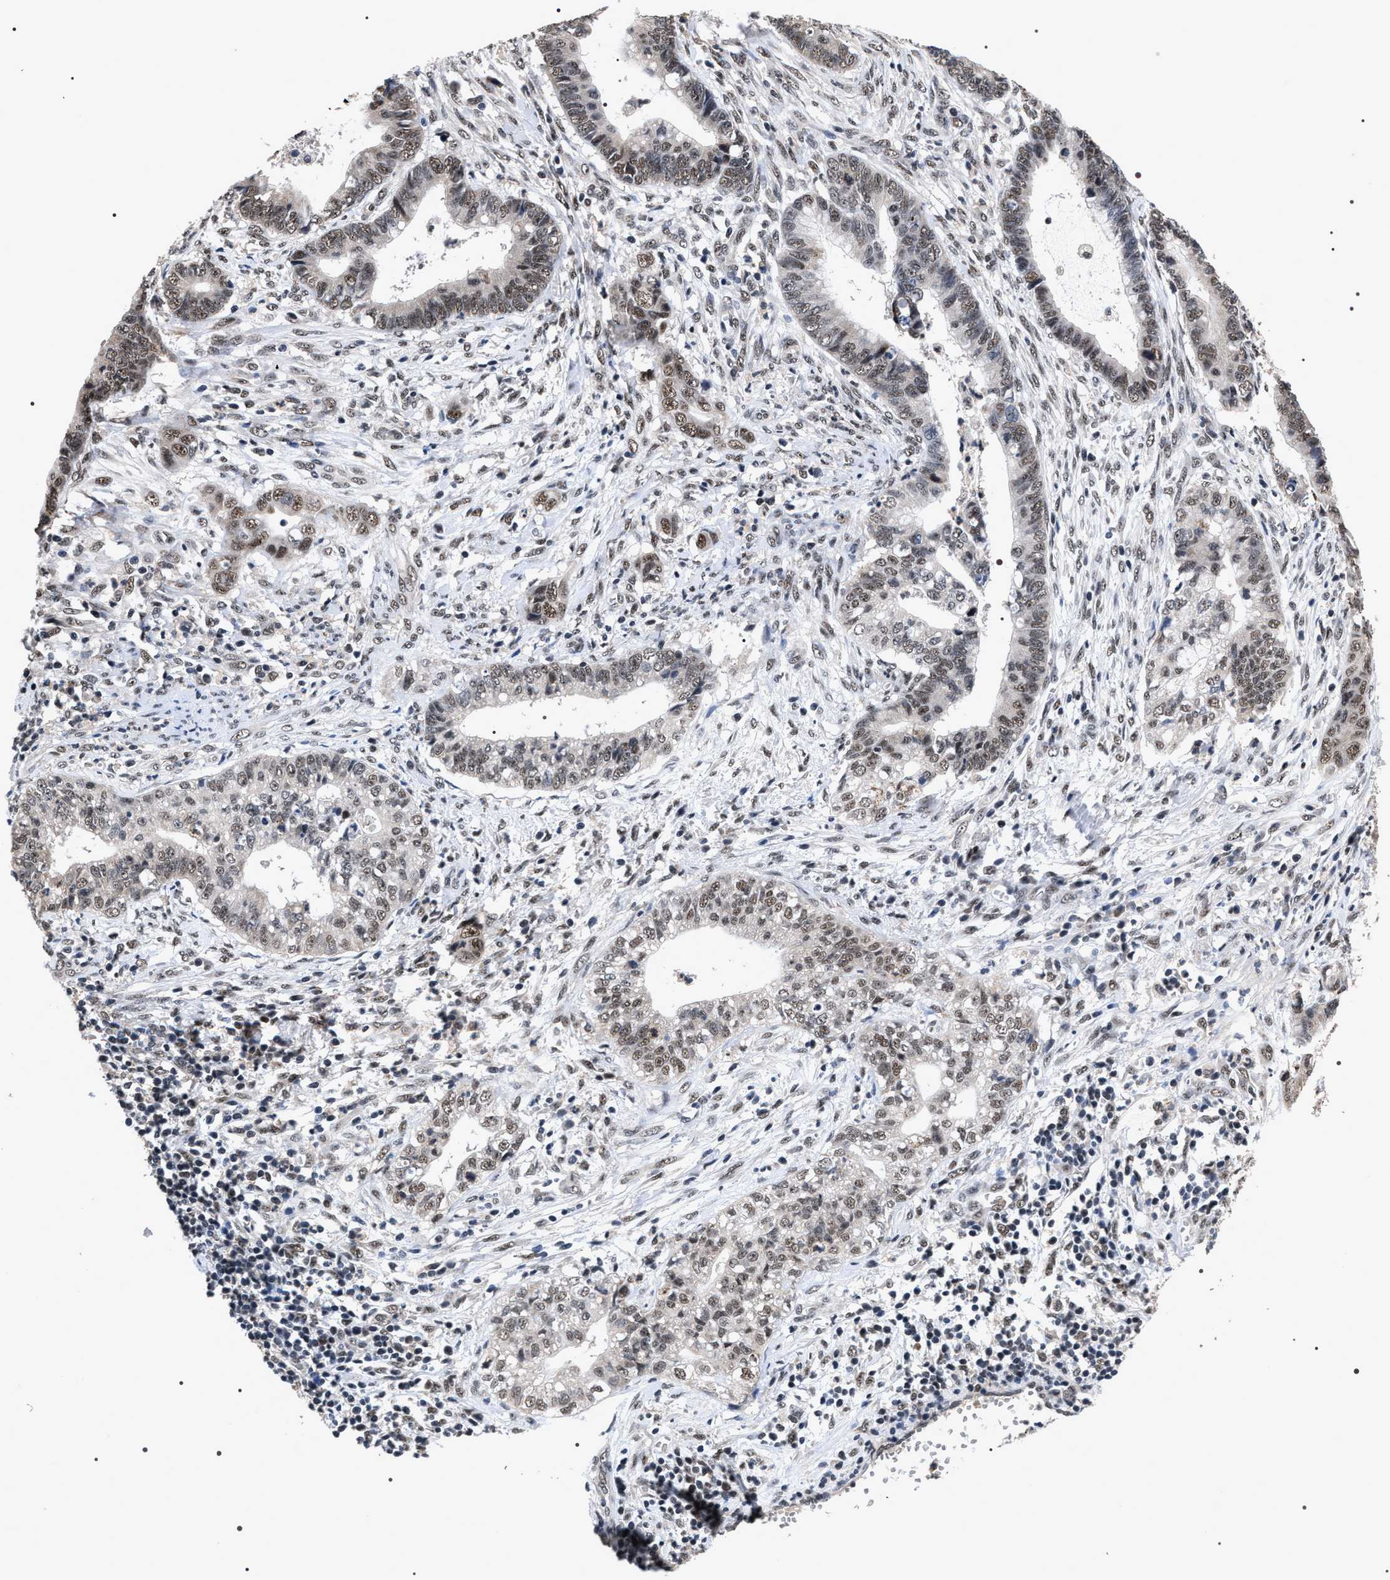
{"staining": {"intensity": "weak", "quantity": "25%-75%", "location": "nuclear"}, "tissue": "cervical cancer", "cell_type": "Tumor cells", "image_type": "cancer", "snomed": [{"axis": "morphology", "description": "Adenocarcinoma, NOS"}, {"axis": "topography", "description": "Cervix"}], "caption": "Protein expression analysis of human cervical cancer reveals weak nuclear positivity in approximately 25%-75% of tumor cells.", "gene": "RRP1B", "patient": {"sex": "female", "age": 44}}